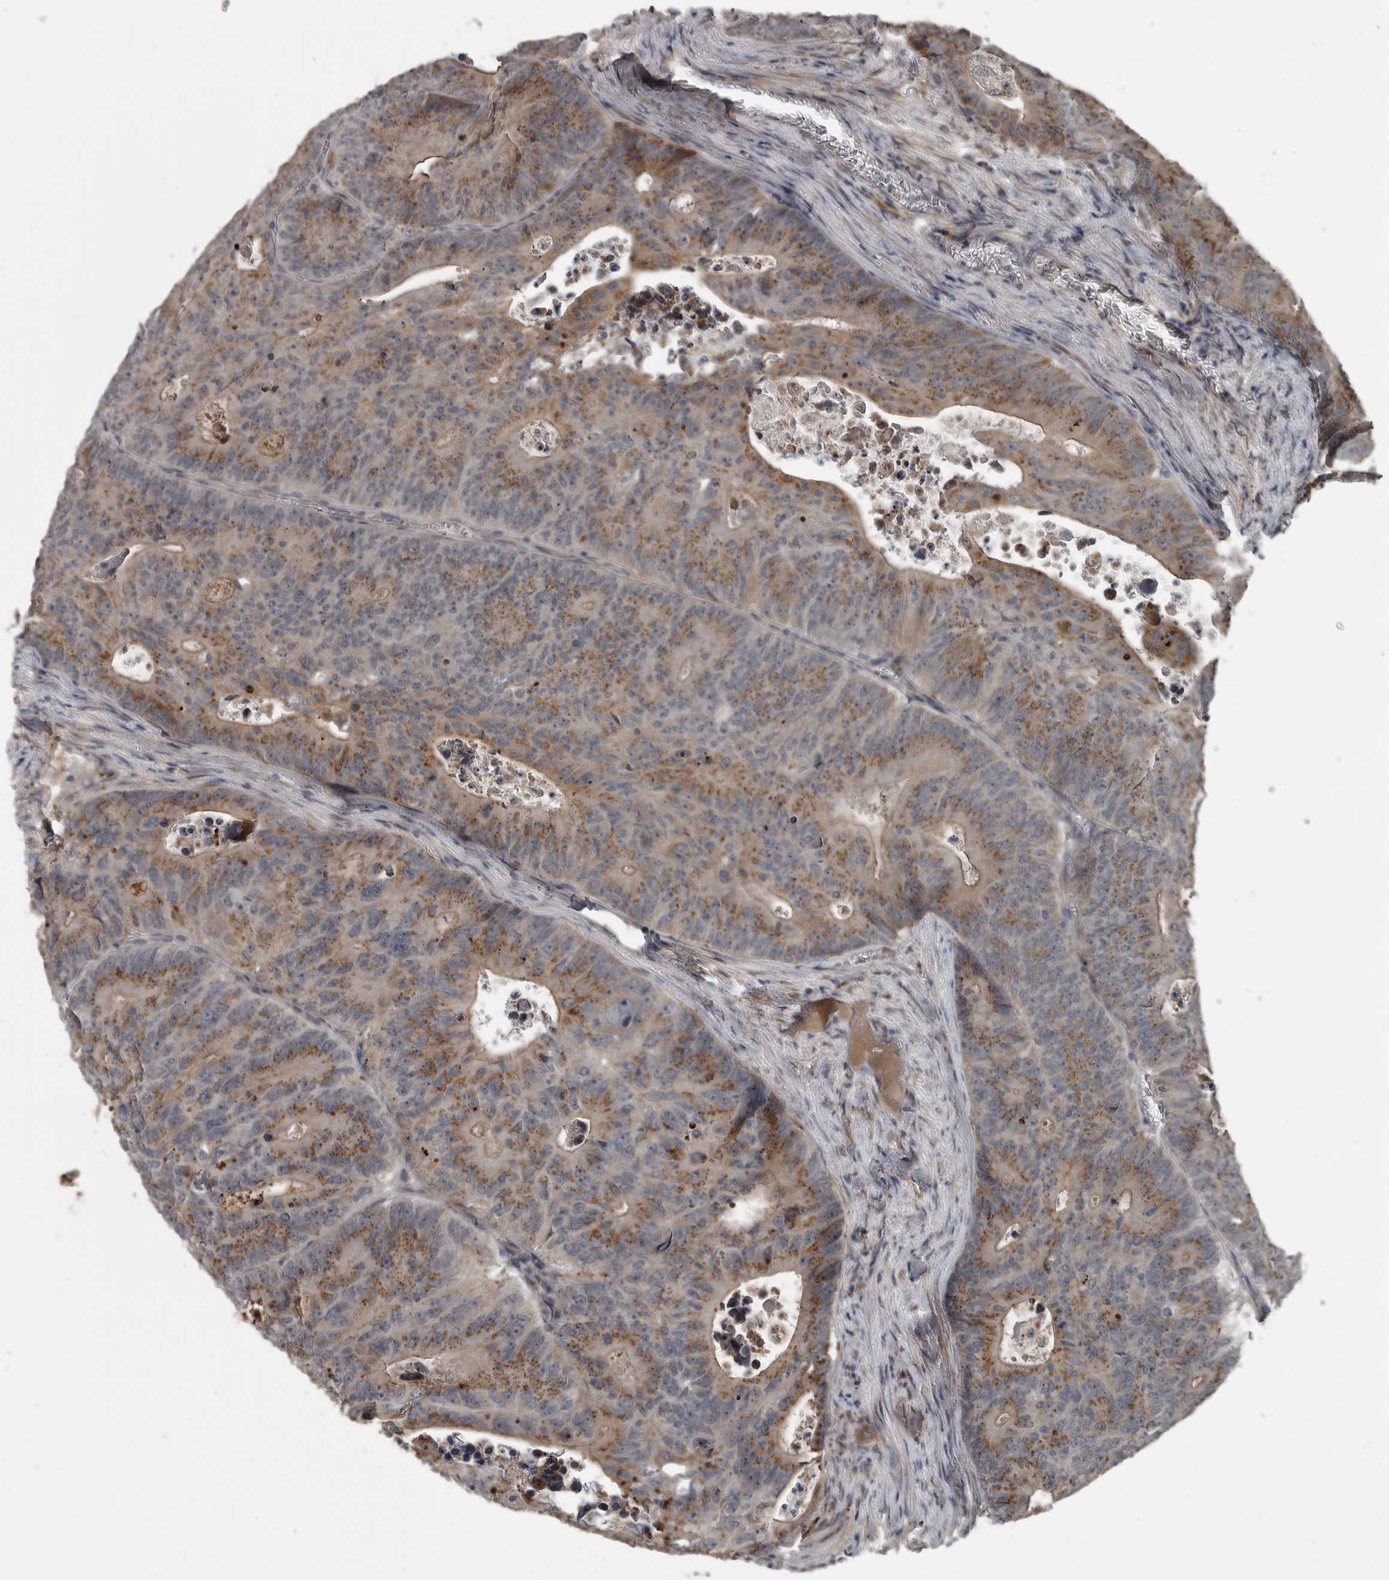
{"staining": {"intensity": "moderate", "quantity": ">75%", "location": "cytoplasmic/membranous"}, "tissue": "colorectal cancer", "cell_type": "Tumor cells", "image_type": "cancer", "snomed": [{"axis": "morphology", "description": "Adenocarcinoma, NOS"}, {"axis": "topography", "description": "Colon"}], "caption": "A medium amount of moderate cytoplasmic/membranous expression is appreciated in approximately >75% of tumor cells in colorectal adenocarcinoma tissue.", "gene": "ZNF345", "patient": {"sex": "male", "age": 87}}